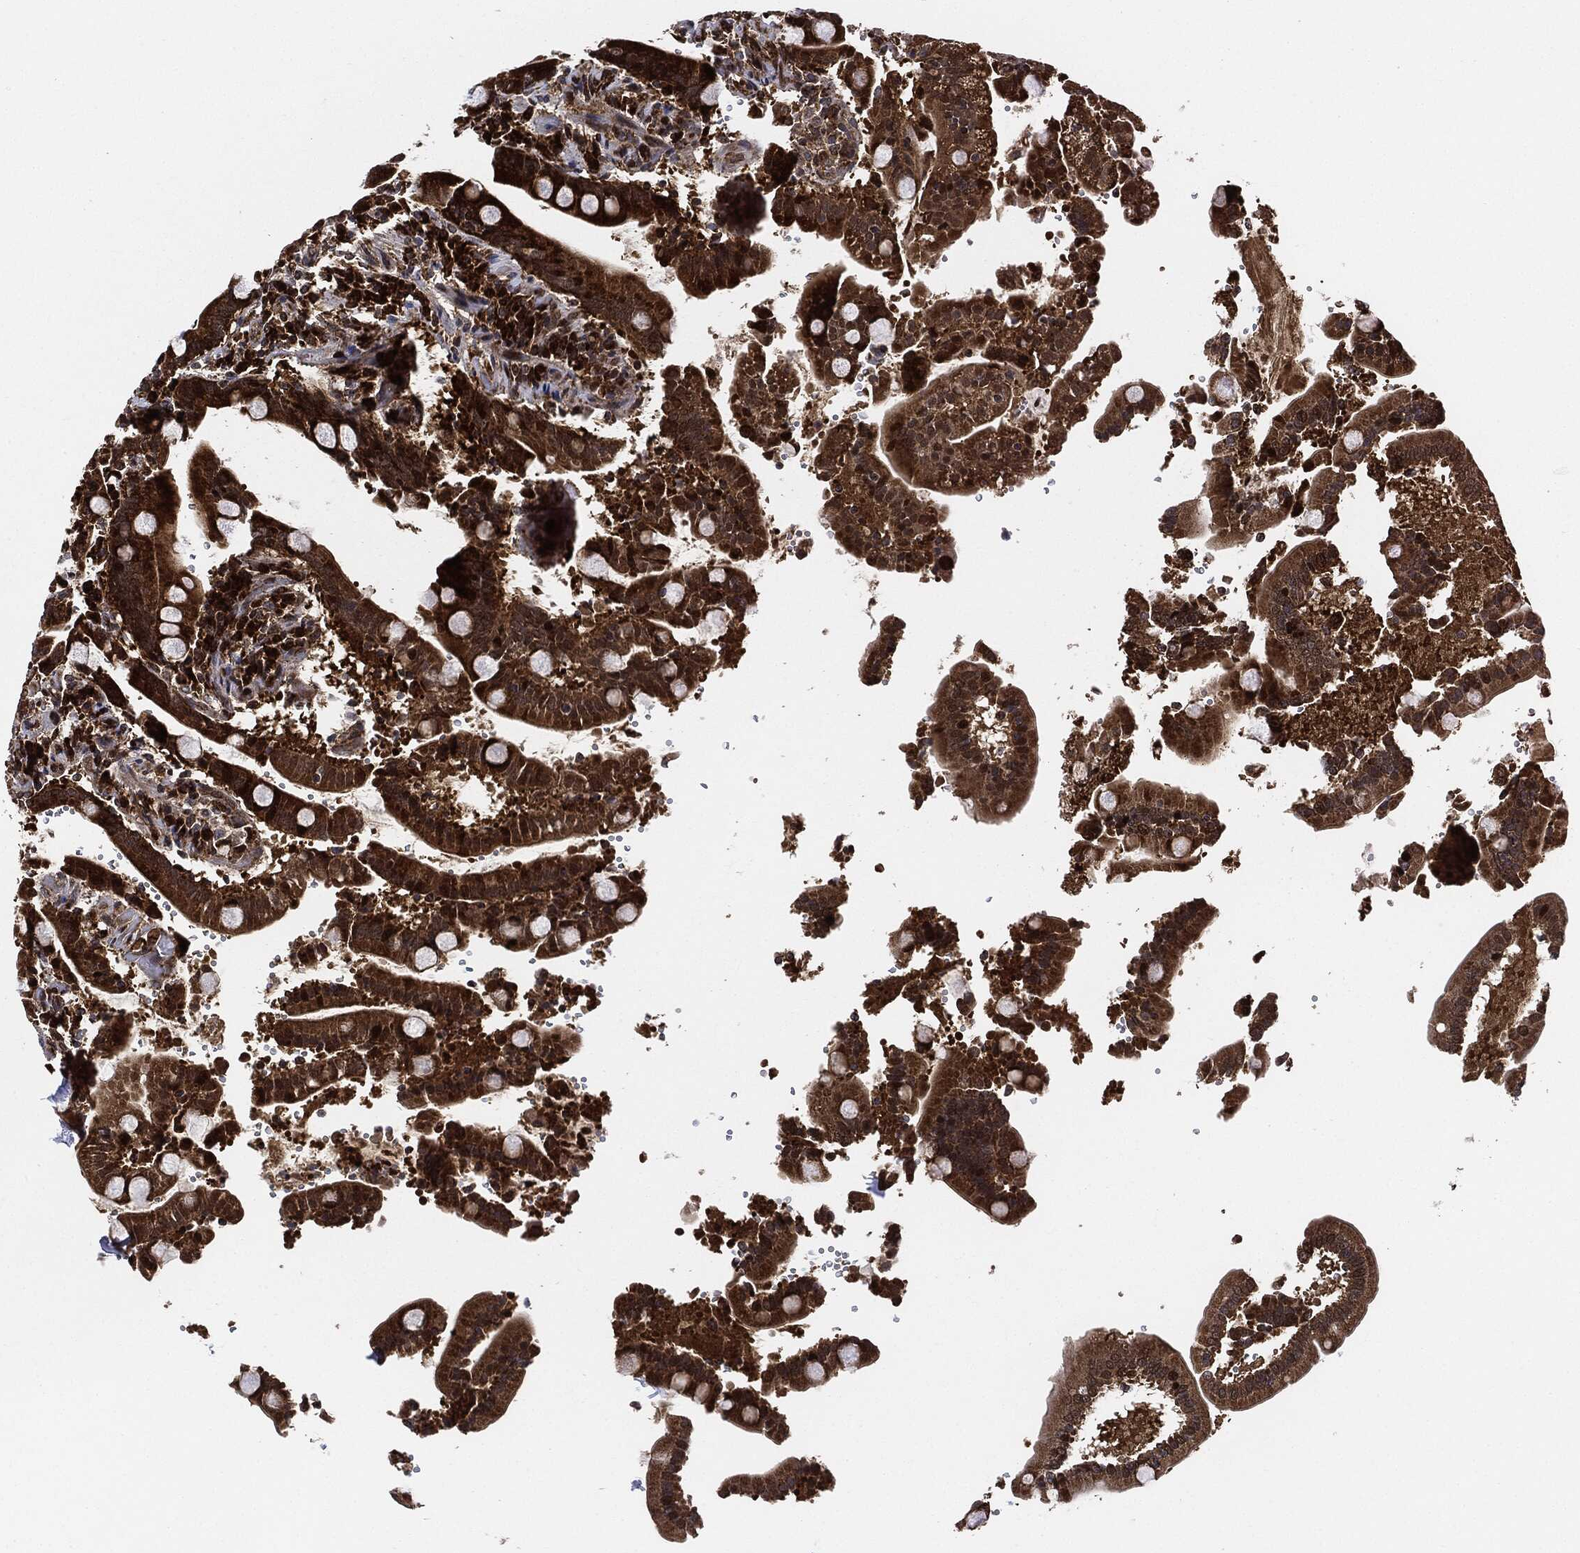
{"staining": {"intensity": "strong", "quantity": ">75%", "location": "cytoplasmic/membranous"}, "tissue": "duodenum", "cell_type": "Glandular cells", "image_type": "normal", "snomed": [{"axis": "morphology", "description": "Normal tissue, NOS"}, {"axis": "topography", "description": "Duodenum"}], "caption": "Glandular cells exhibit high levels of strong cytoplasmic/membranous positivity in approximately >75% of cells in unremarkable duodenum. (IHC, brightfield microscopy, high magnification).", "gene": "RNASEL", "patient": {"sex": "female", "age": 62}}